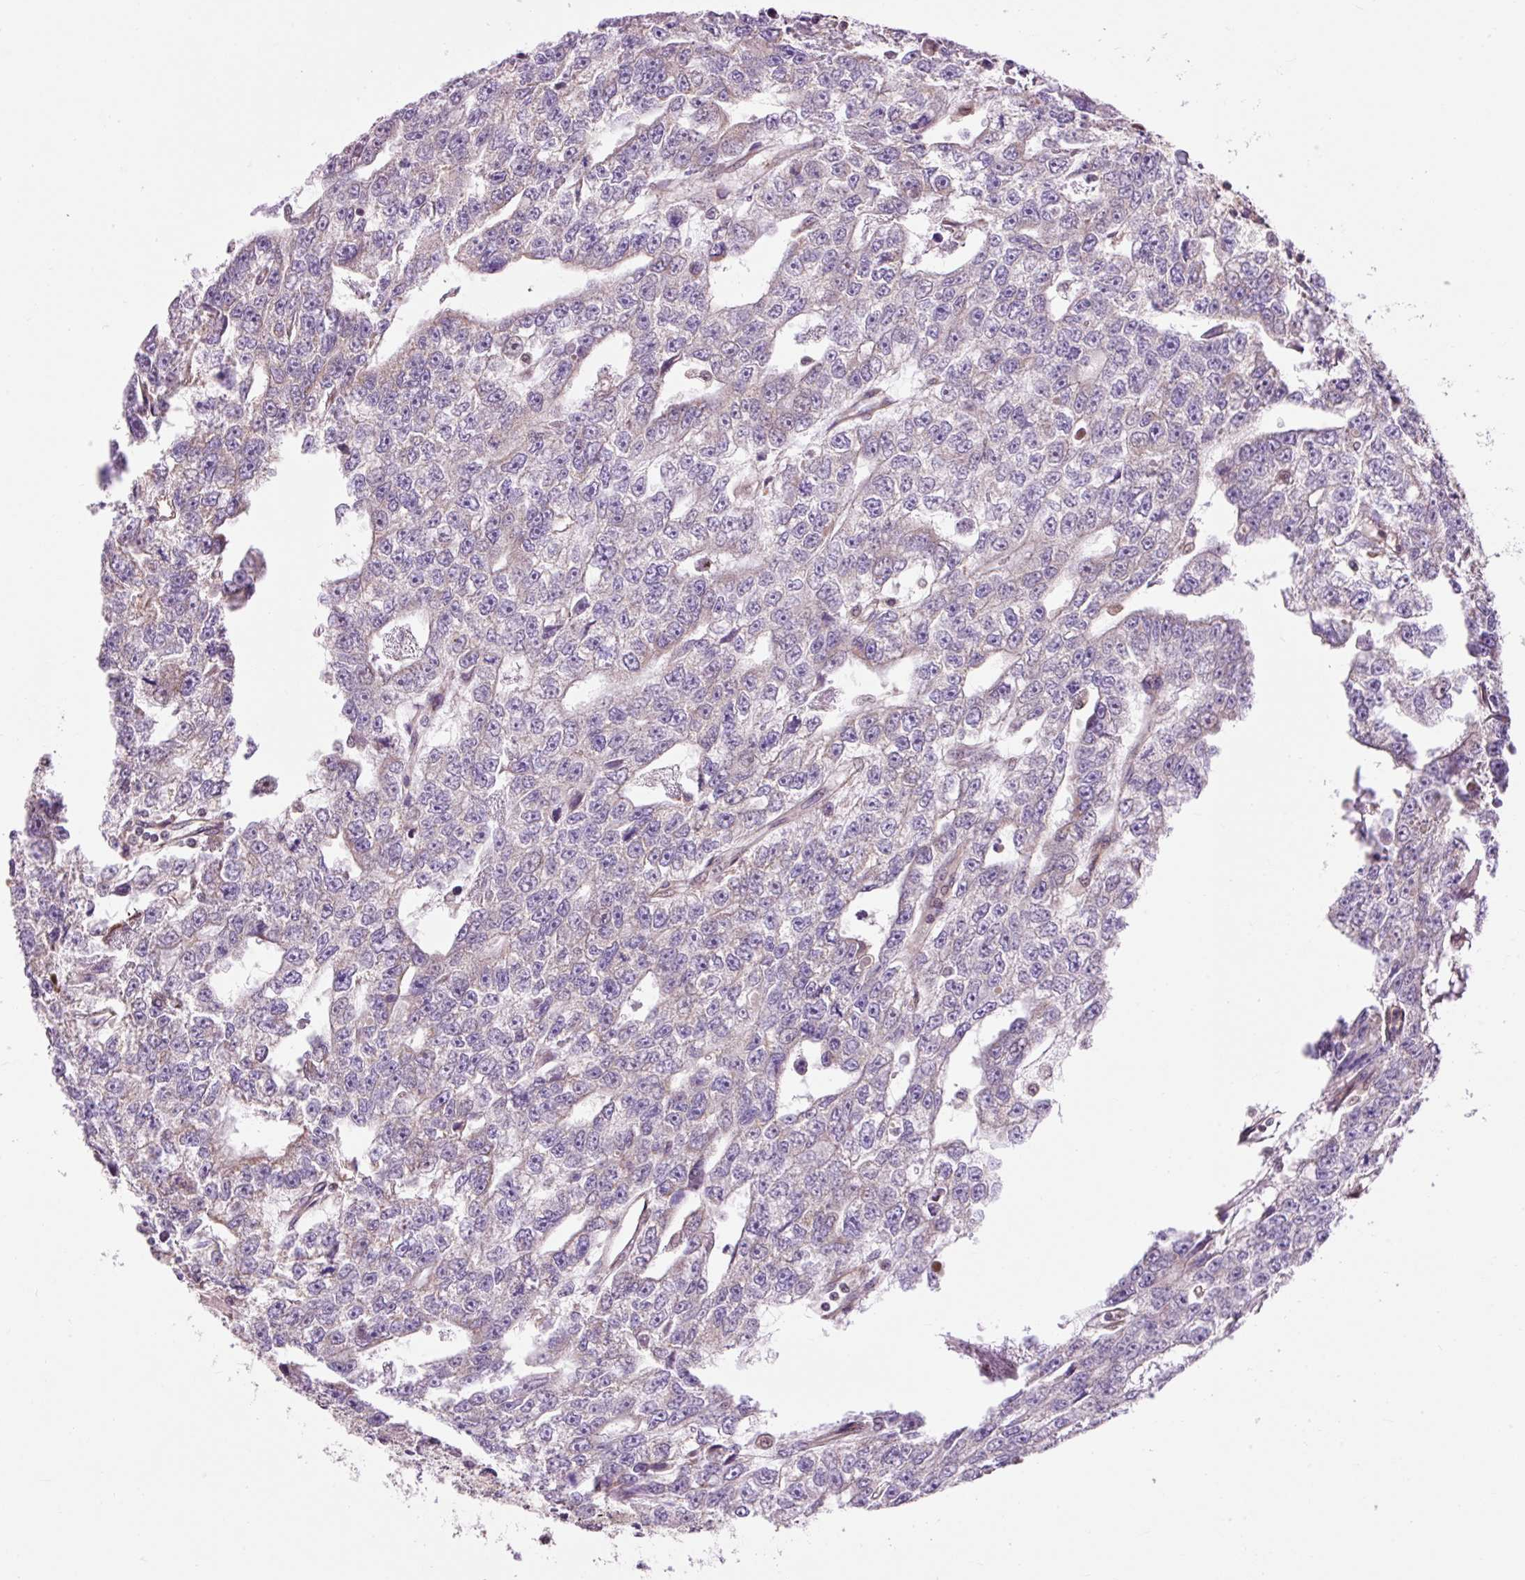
{"staining": {"intensity": "weak", "quantity": "<25%", "location": "cytoplasmic/membranous"}, "tissue": "testis cancer", "cell_type": "Tumor cells", "image_type": "cancer", "snomed": [{"axis": "morphology", "description": "Carcinoma, Embryonal, NOS"}, {"axis": "topography", "description": "Testis"}], "caption": "Testis embryonal carcinoma was stained to show a protein in brown. There is no significant staining in tumor cells.", "gene": "IMMT", "patient": {"sex": "male", "age": 20}}